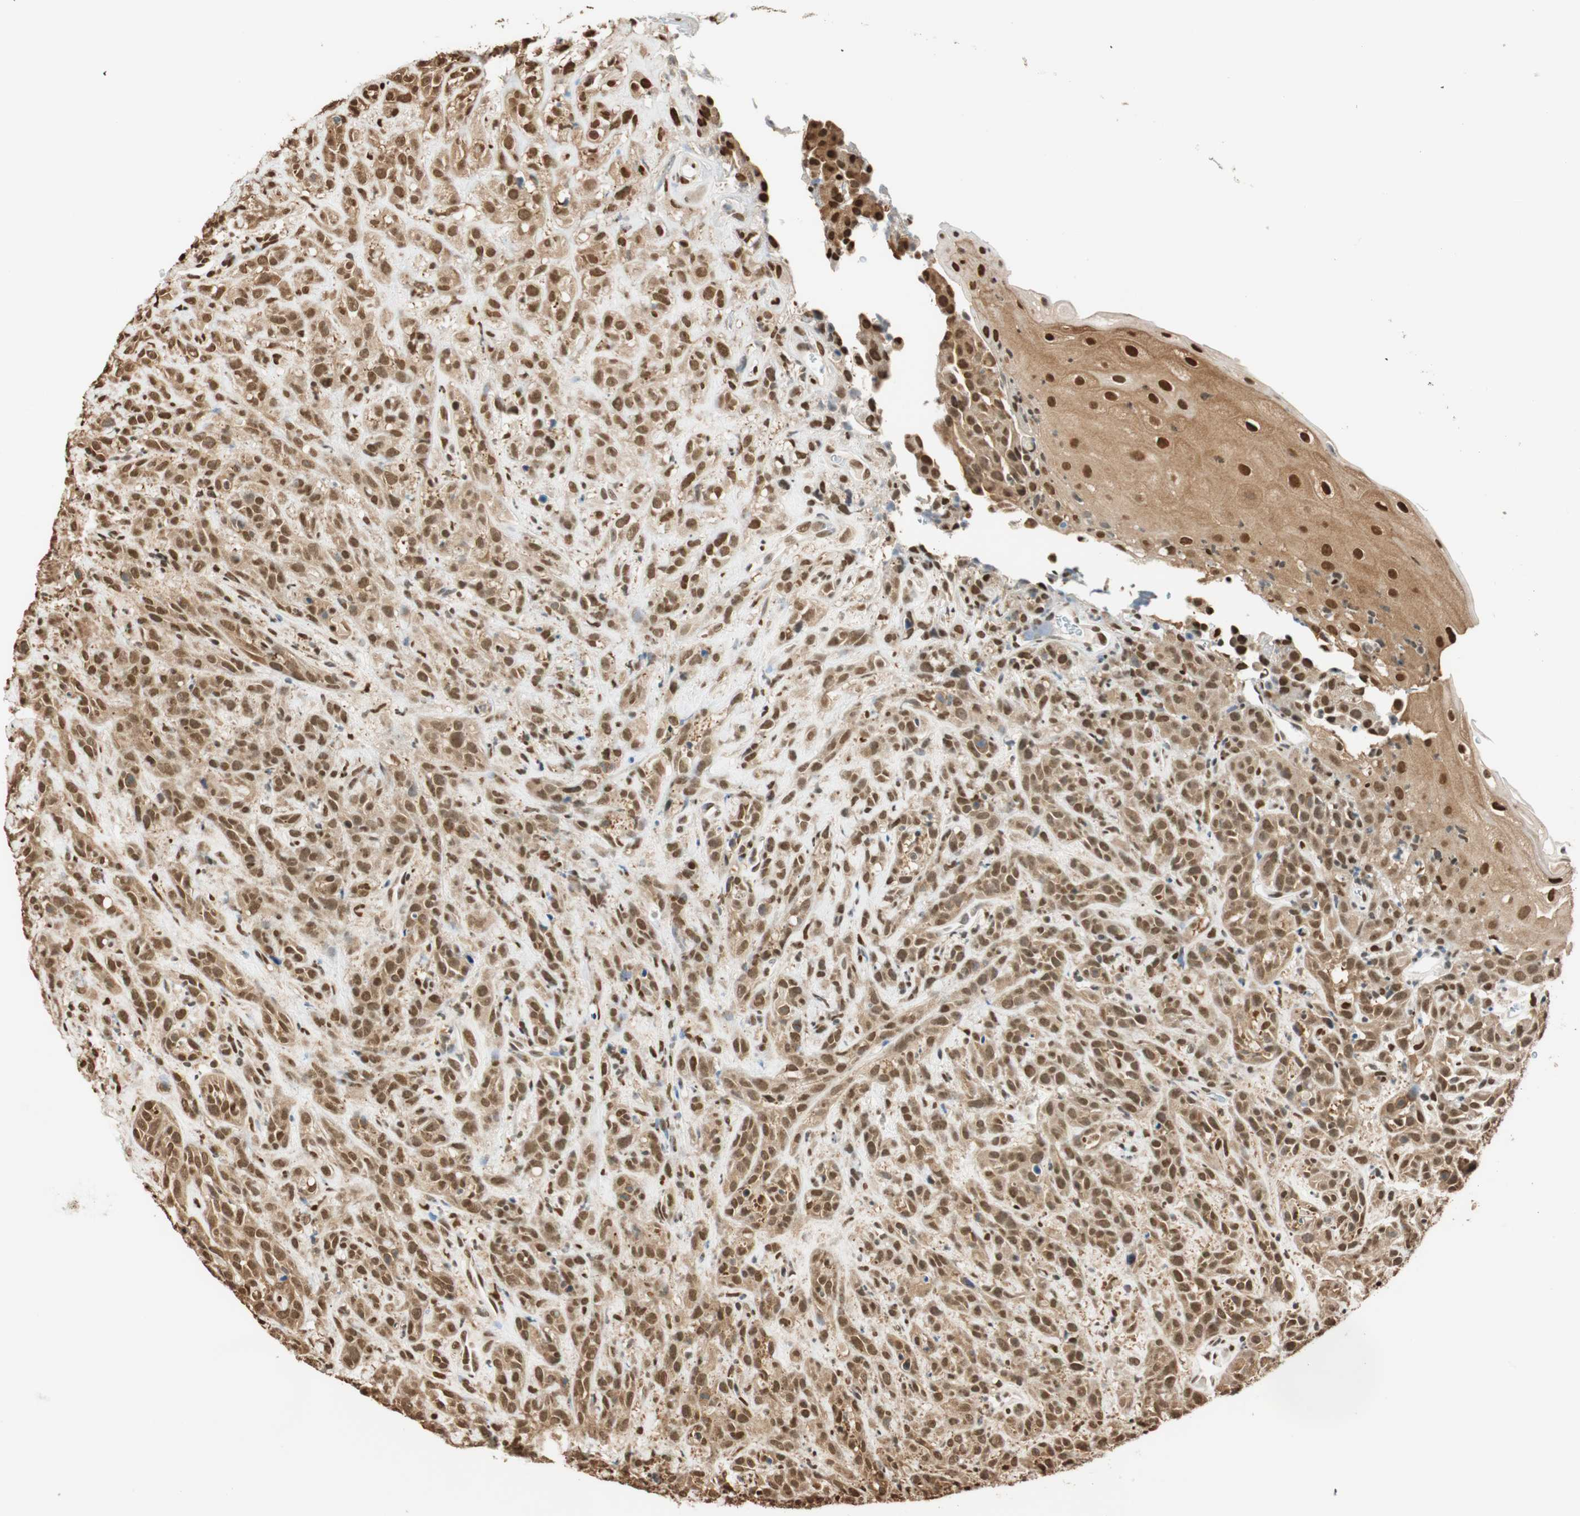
{"staining": {"intensity": "moderate", "quantity": ">75%", "location": "cytoplasmic/membranous,nuclear"}, "tissue": "head and neck cancer", "cell_type": "Tumor cells", "image_type": "cancer", "snomed": [{"axis": "morphology", "description": "Necrosis, NOS"}, {"axis": "morphology", "description": "Neoplasm, malignant, NOS"}, {"axis": "topography", "description": "Salivary gland"}, {"axis": "topography", "description": "Head-Neck"}], "caption": "Neoplasm (malignant) (head and neck) tissue displays moderate cytoplasmic/membranous and nuclear positivity in about >75% of tumor cells, visualized by immunohistochemistry.", "gene": "FANCG", "patient": {"sex": "male", "age": 43}}